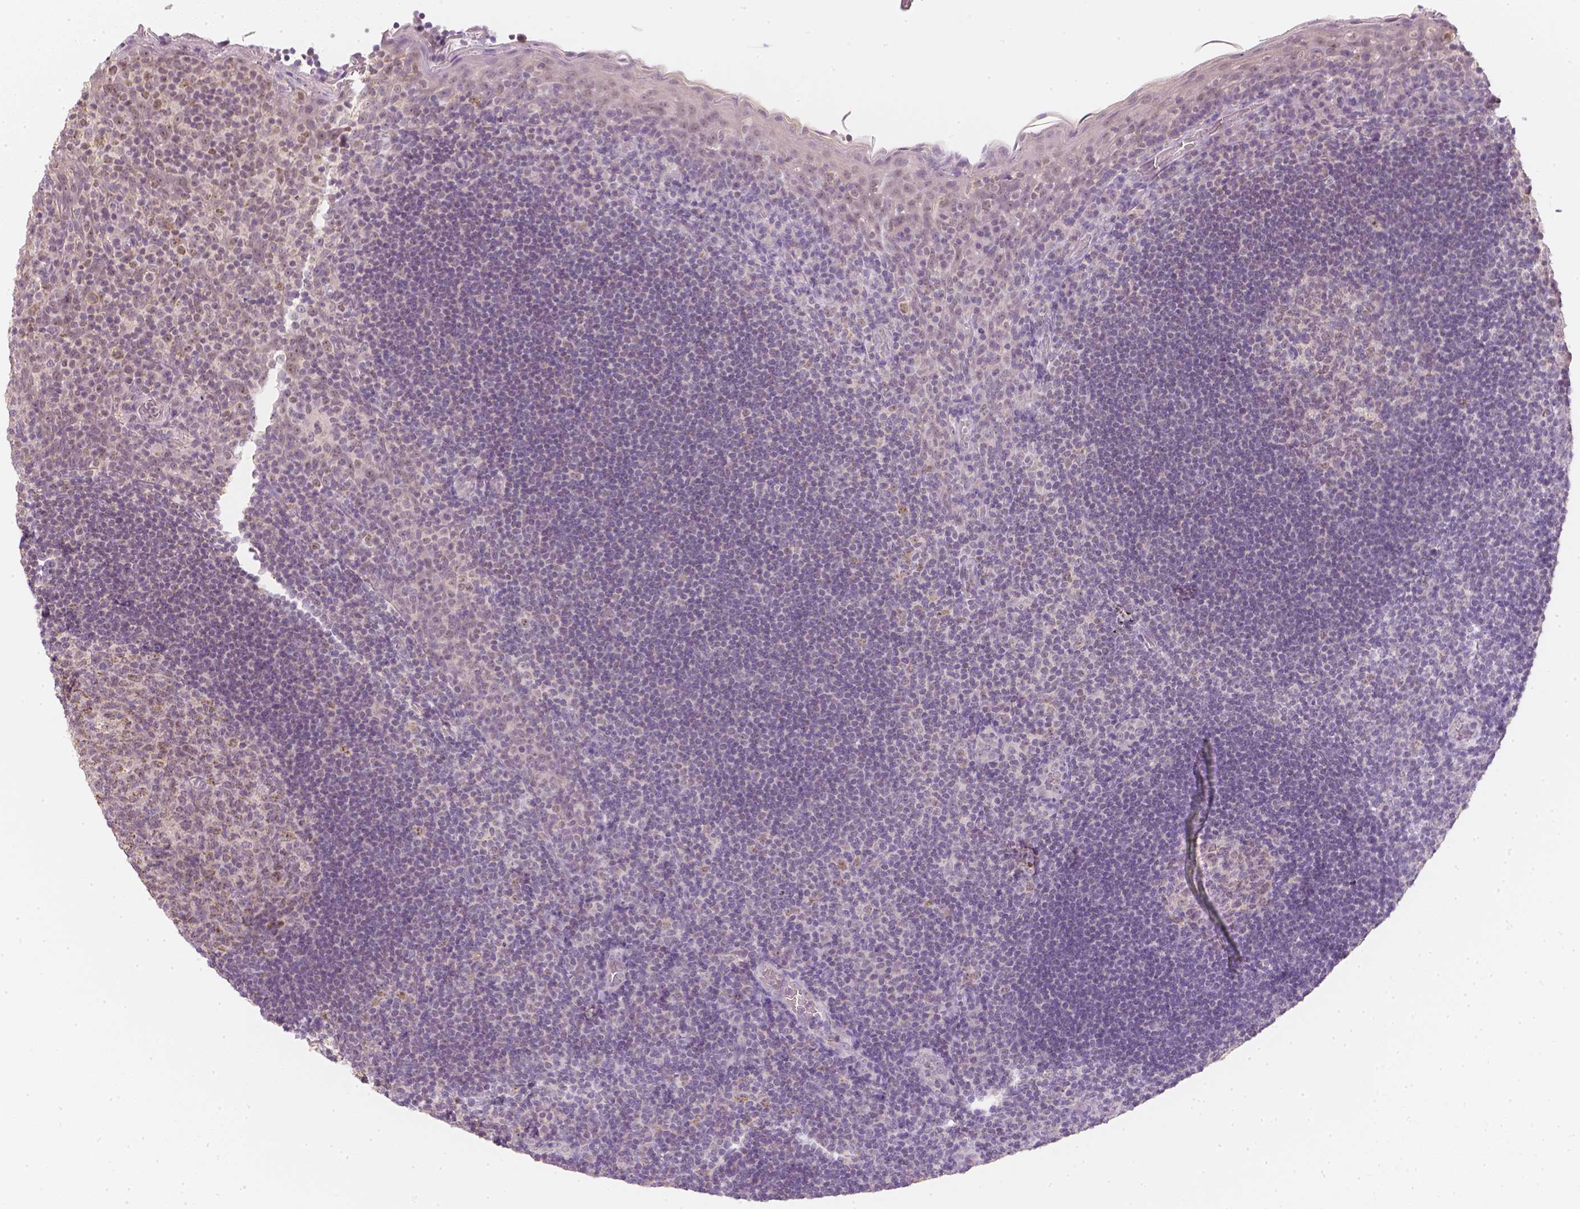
{"staining": {"intensity": "moderate", "quantity": "25%-75%", "location": "cytoplasmic/membranous"}, "tissue": "tonsil", "cell_type": "Germinal center cells", "image_type": "normal", "snomed": [{"axis": "morphology", "description": "Normal tissue, NOS"}, {"axis": "topography", "description": "Tonsil"}], "caption": "Benign tonsil was stained to show a protein in brown. There is medium levels of moderate cytoplasmic/membranous expression in about 25%-75% of germinal center cells. (DAB IHC, brown staining for protein, blue staining for nuclei).", "gene": "NVL", "patient": {"sex": "male", "age": 17}}